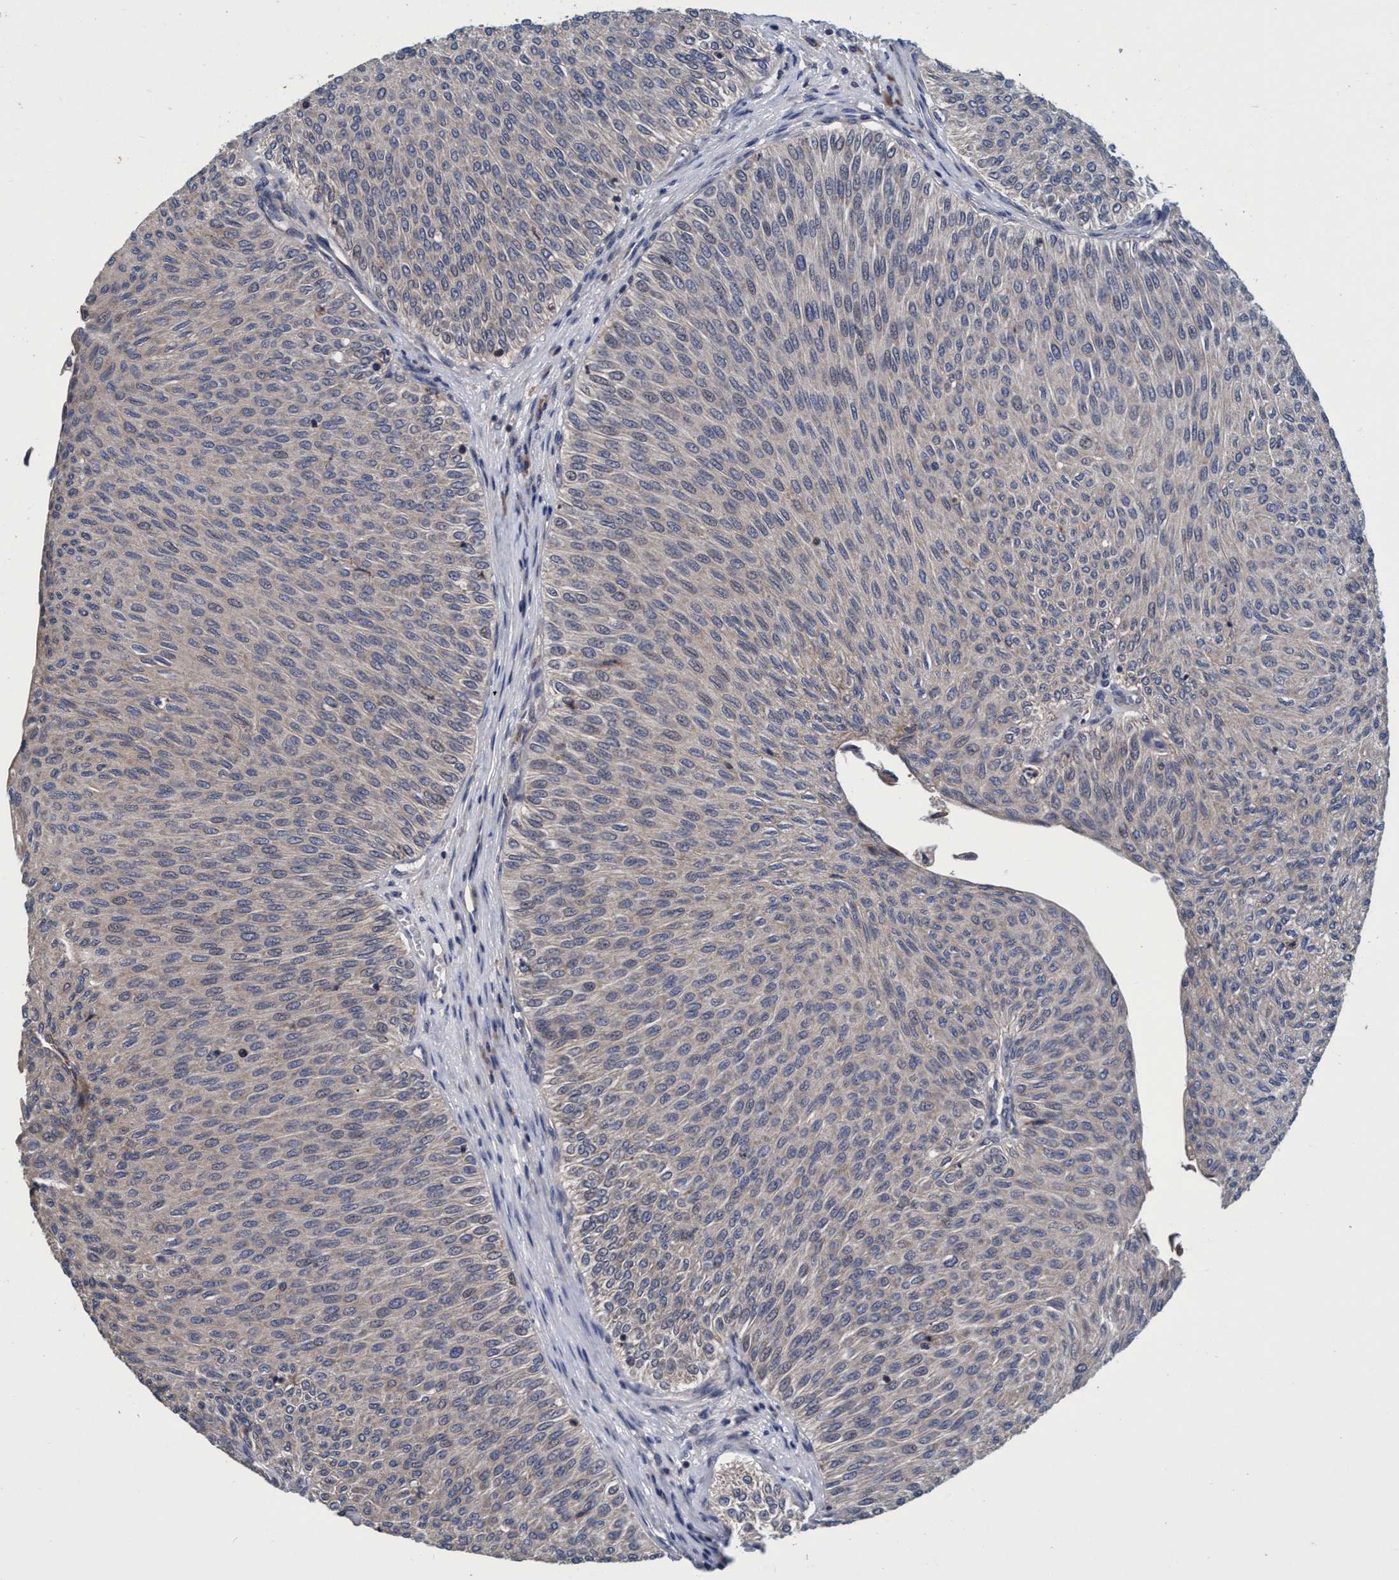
{"staining": {"intensity": "negative", "quantity": "none", "location": "none"}, "tissue": "urothelial cancer", "cell_type": "Tumor cells", "image_type": "cancer", "snomed": [{"axis": "morphology", "description": "Urothelial carcinoma, Low grade"}, {"axis": "topography", "description": "Urinary bladder"}], "caption": "DAB (3,3'-diaminobenzidine) immunohistochemical staining of human low-grade urothelial carcinoma reveals no significant staining in tumor cells.", "gene": "CALCOCO2", "patient": {"sex": "male", "age": 78}}